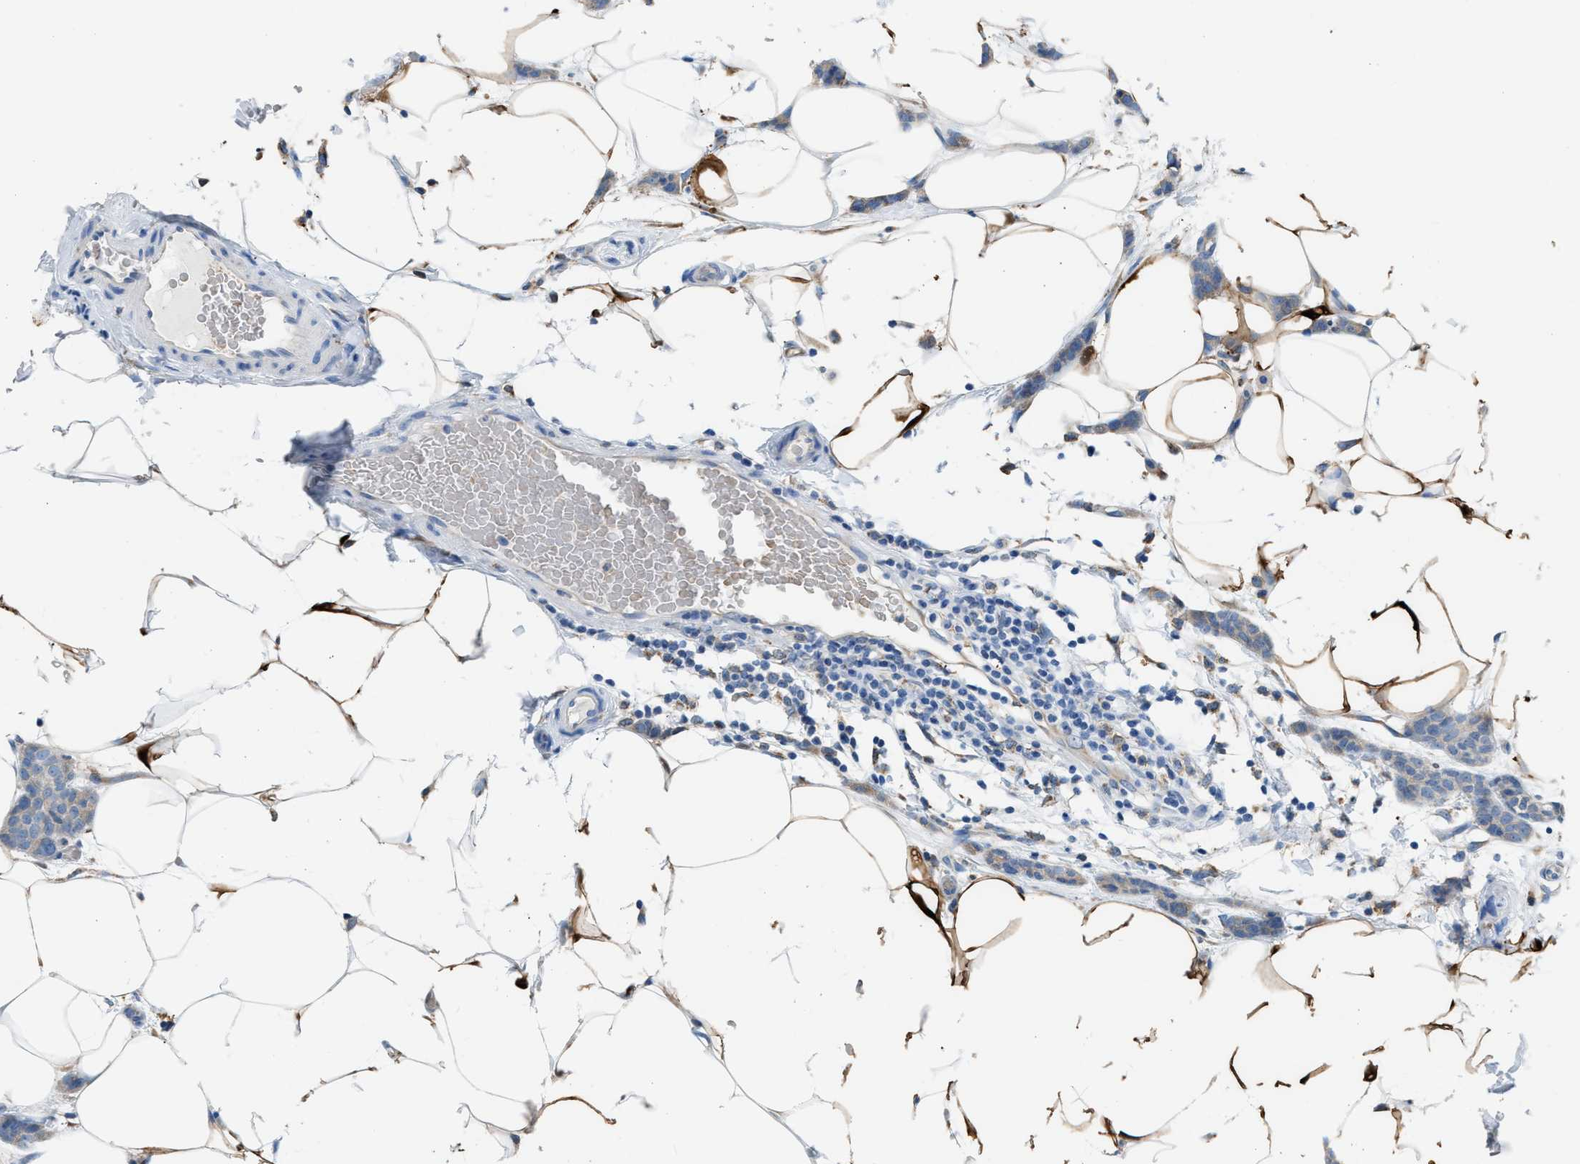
{"staining": {"intensity": "negative", "quantity": "none", "location": "none"}, "tissue": "breast cancer", "cell_type": "Tumor cells", "image_type": "cancer", "snomed": [{"axis": "morphology", "description": "Lobular carcinoma"}, {"axis": "topography", "description": "Skin"}, {"axis": "topography", "description": "Breast"}], "caption": "This image is of lobular carcinoma (breast) stained with IHC to label a protein in brown with the nuclei are counter-stained blue. There is no positivity in tumor cells.", "gene": "CA3", "patient": {"sex": "female", "age": 46}}